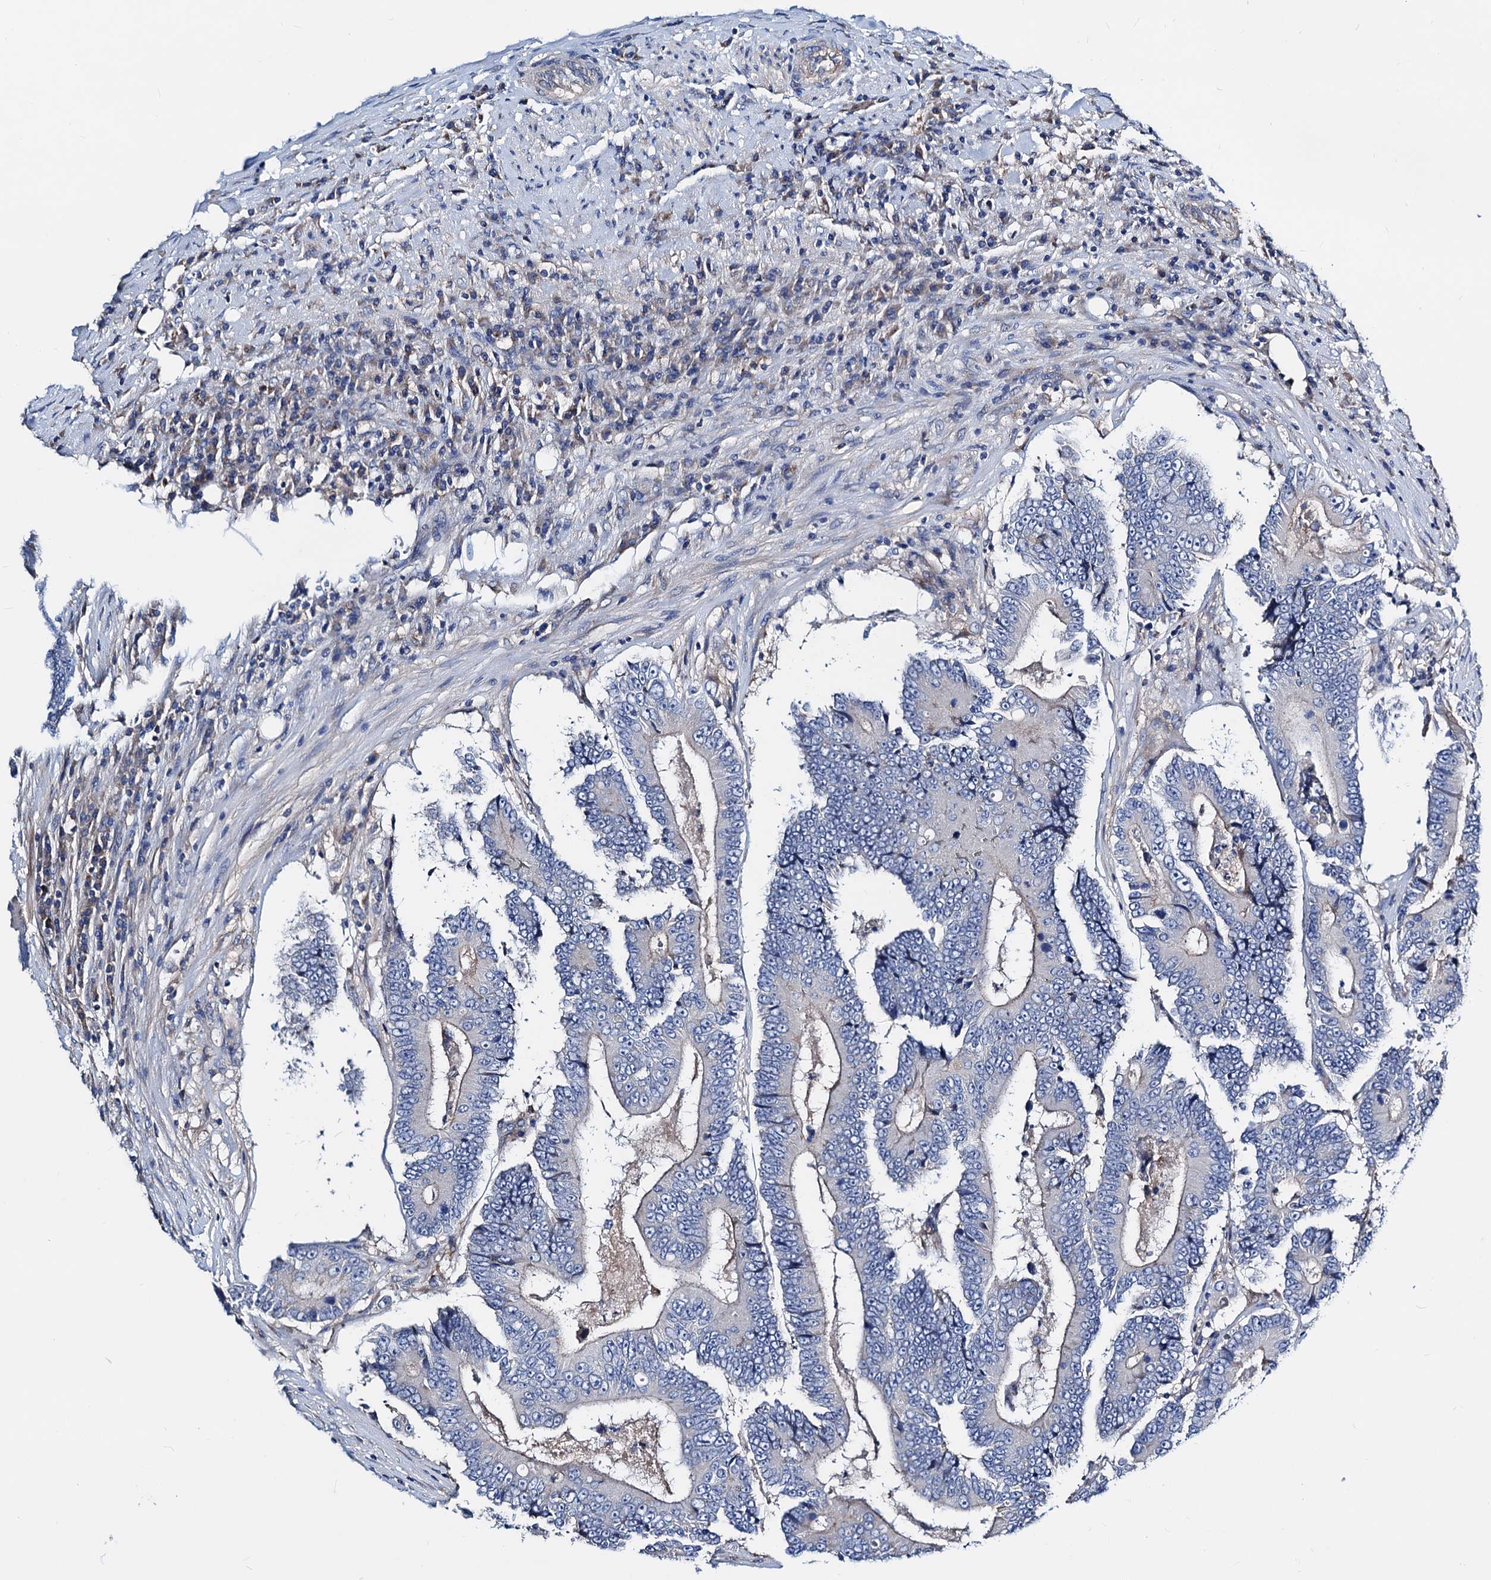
{"staining": {"intensity": "weak", "quantity": "<25%", "location": "cytoplasmic/membranous"}, "tissue": "colorectal cancer", "cell_type": "Tumor cells", "image_type": "cancer", "snomed": [{"axis": "morphology", "description": "Adenocarcinoma, NOS"}, {"axis": "topography", "description": "Colon"}], "caption": "Image shows no protein expression in tumor cells of colorectal cancer (adenocarcinoma) tissue.", "gene": "GCOM1", "patient": {"sex": "male", "age": 83}}